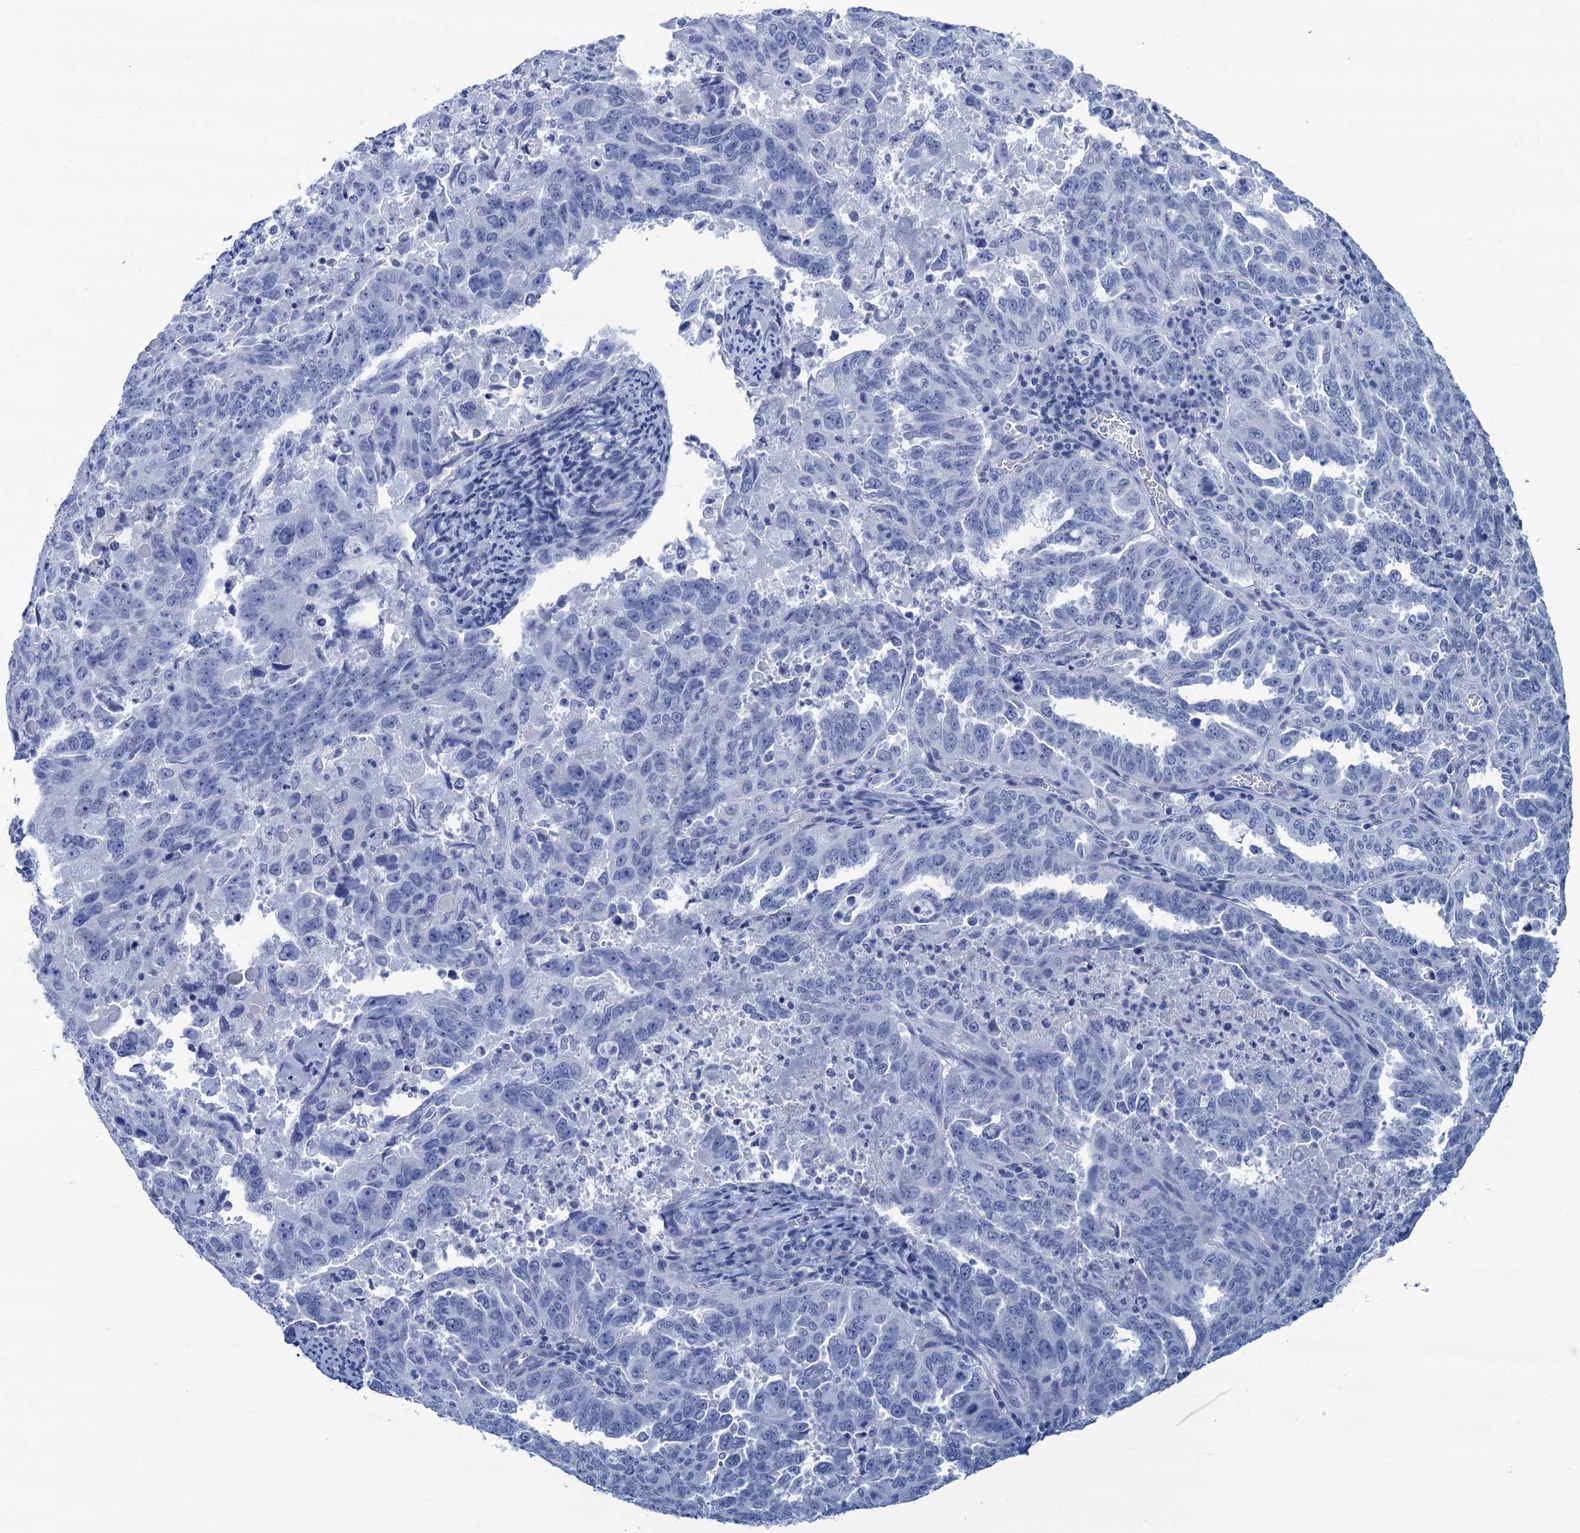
{"staining": {"intensity": "negative", "quantity": "none", "location": "none"}, "tissue": "endometrial cancer", "cell_type": "Tumor cells", "image_type": "cancer", "snomed": [{"axis": "morphology", "description": "Adenocarcinoma, NOS"}, {"axis": "topography", "description": "Endometrium"}], "caption": "IHC micrograph of neoplastic tissue: endometrial cancer stained with DAB (3,3'-diaminobenzidine) displays no significant protein positivity in tumor cells.", "gene": "CABYR", "patient": {"sex": "female", "age": 65}}